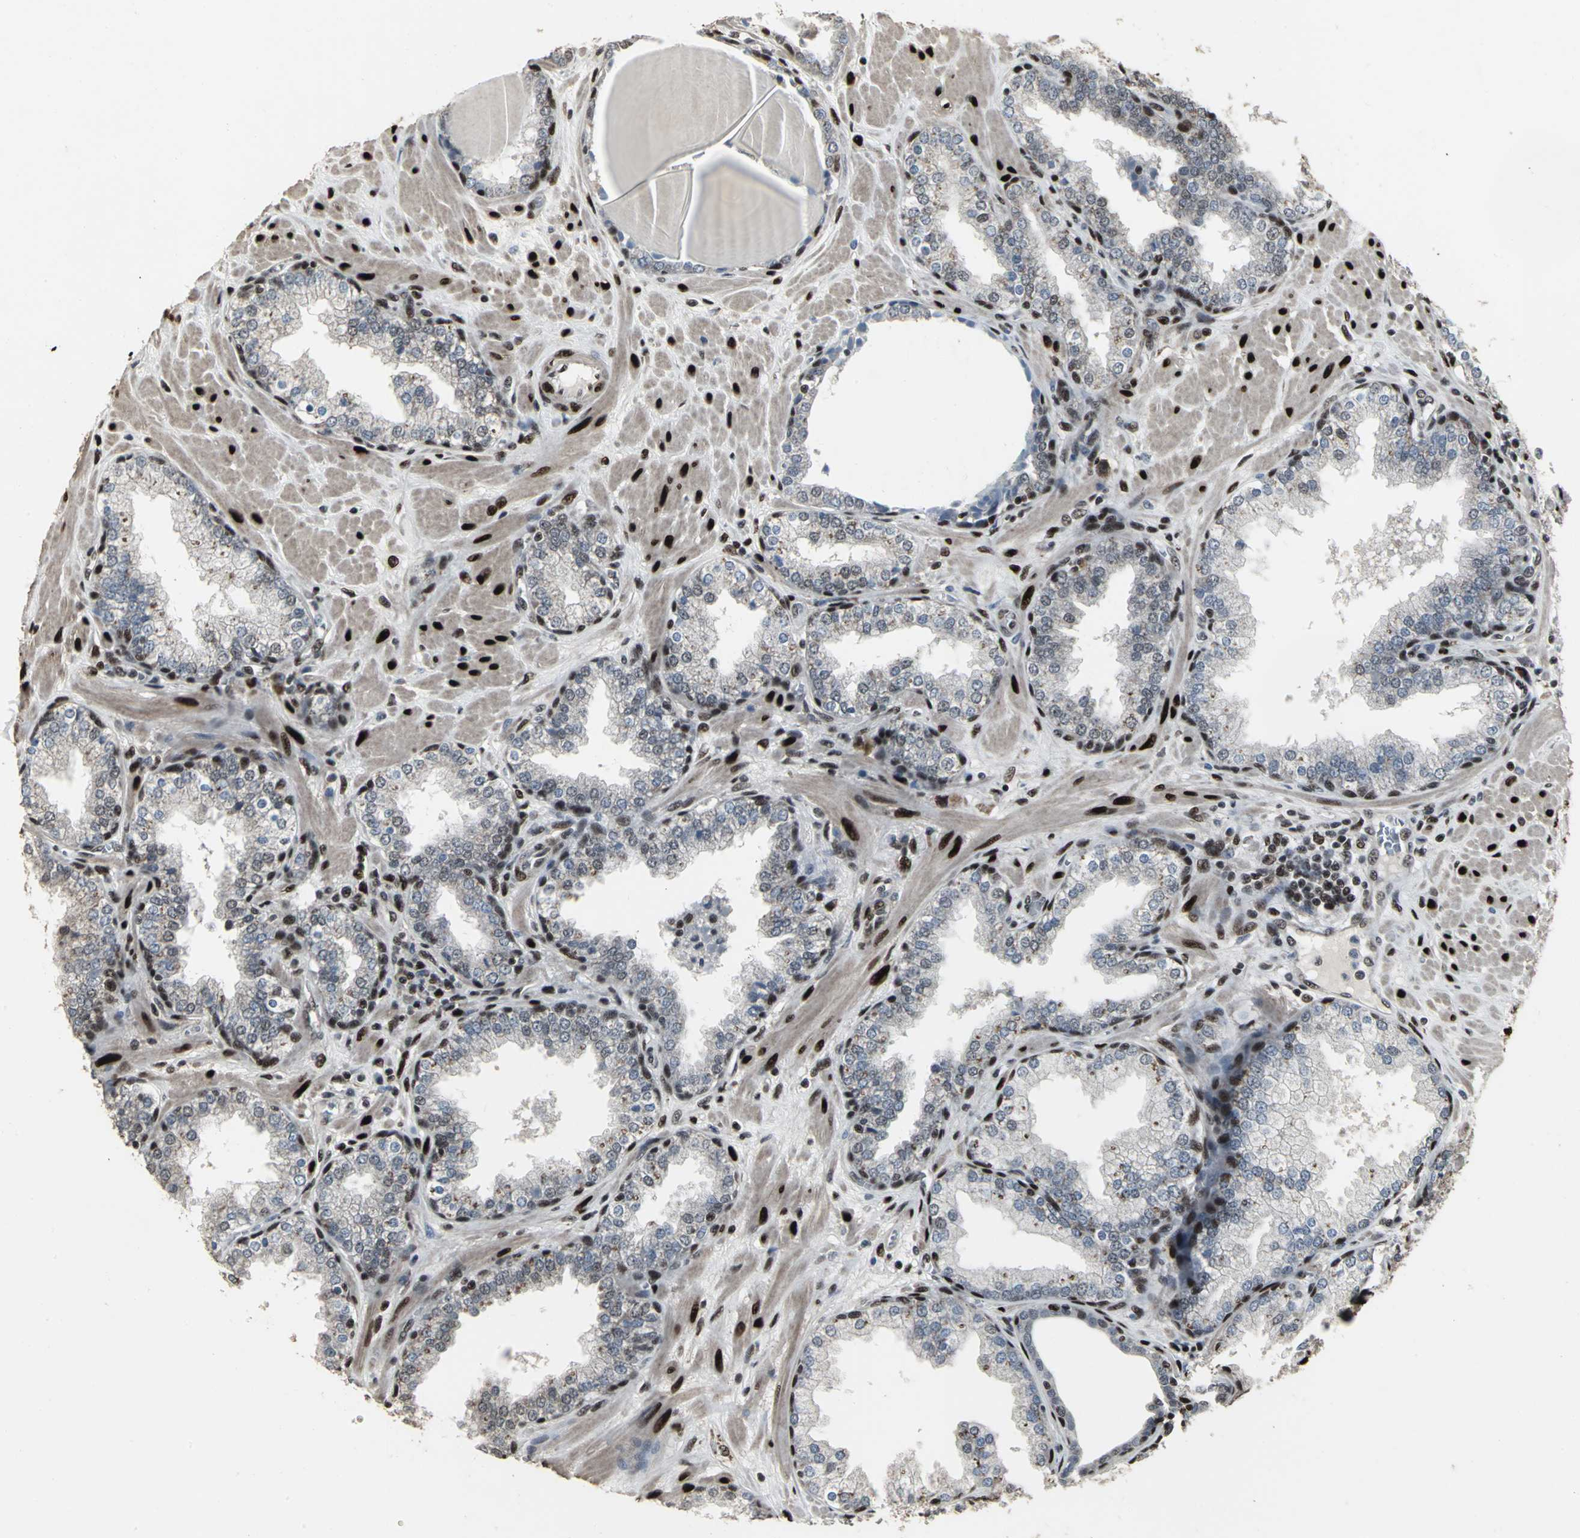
{"staining": {"intensity": "moderate", "quantity": "25%-75%", "location": "nuclear"}, "tissue": "prostate", "cell_type": "Glandular cells", "image_type": "normal", "snomed": [{"axis": "morphology", "description": "Normal tissue, NOS"}, {"axis": "topography", "description": "Prostate"}], "caption": "DAB (3,3'-diaminobenzidine) immunohistochemical staining of normal human prostate demonstrates moderate nuclear protein positivity in about 25%-75% of glandular cells.", "gene": "SRF", "patient": {"sex": "male", "age": 51}}